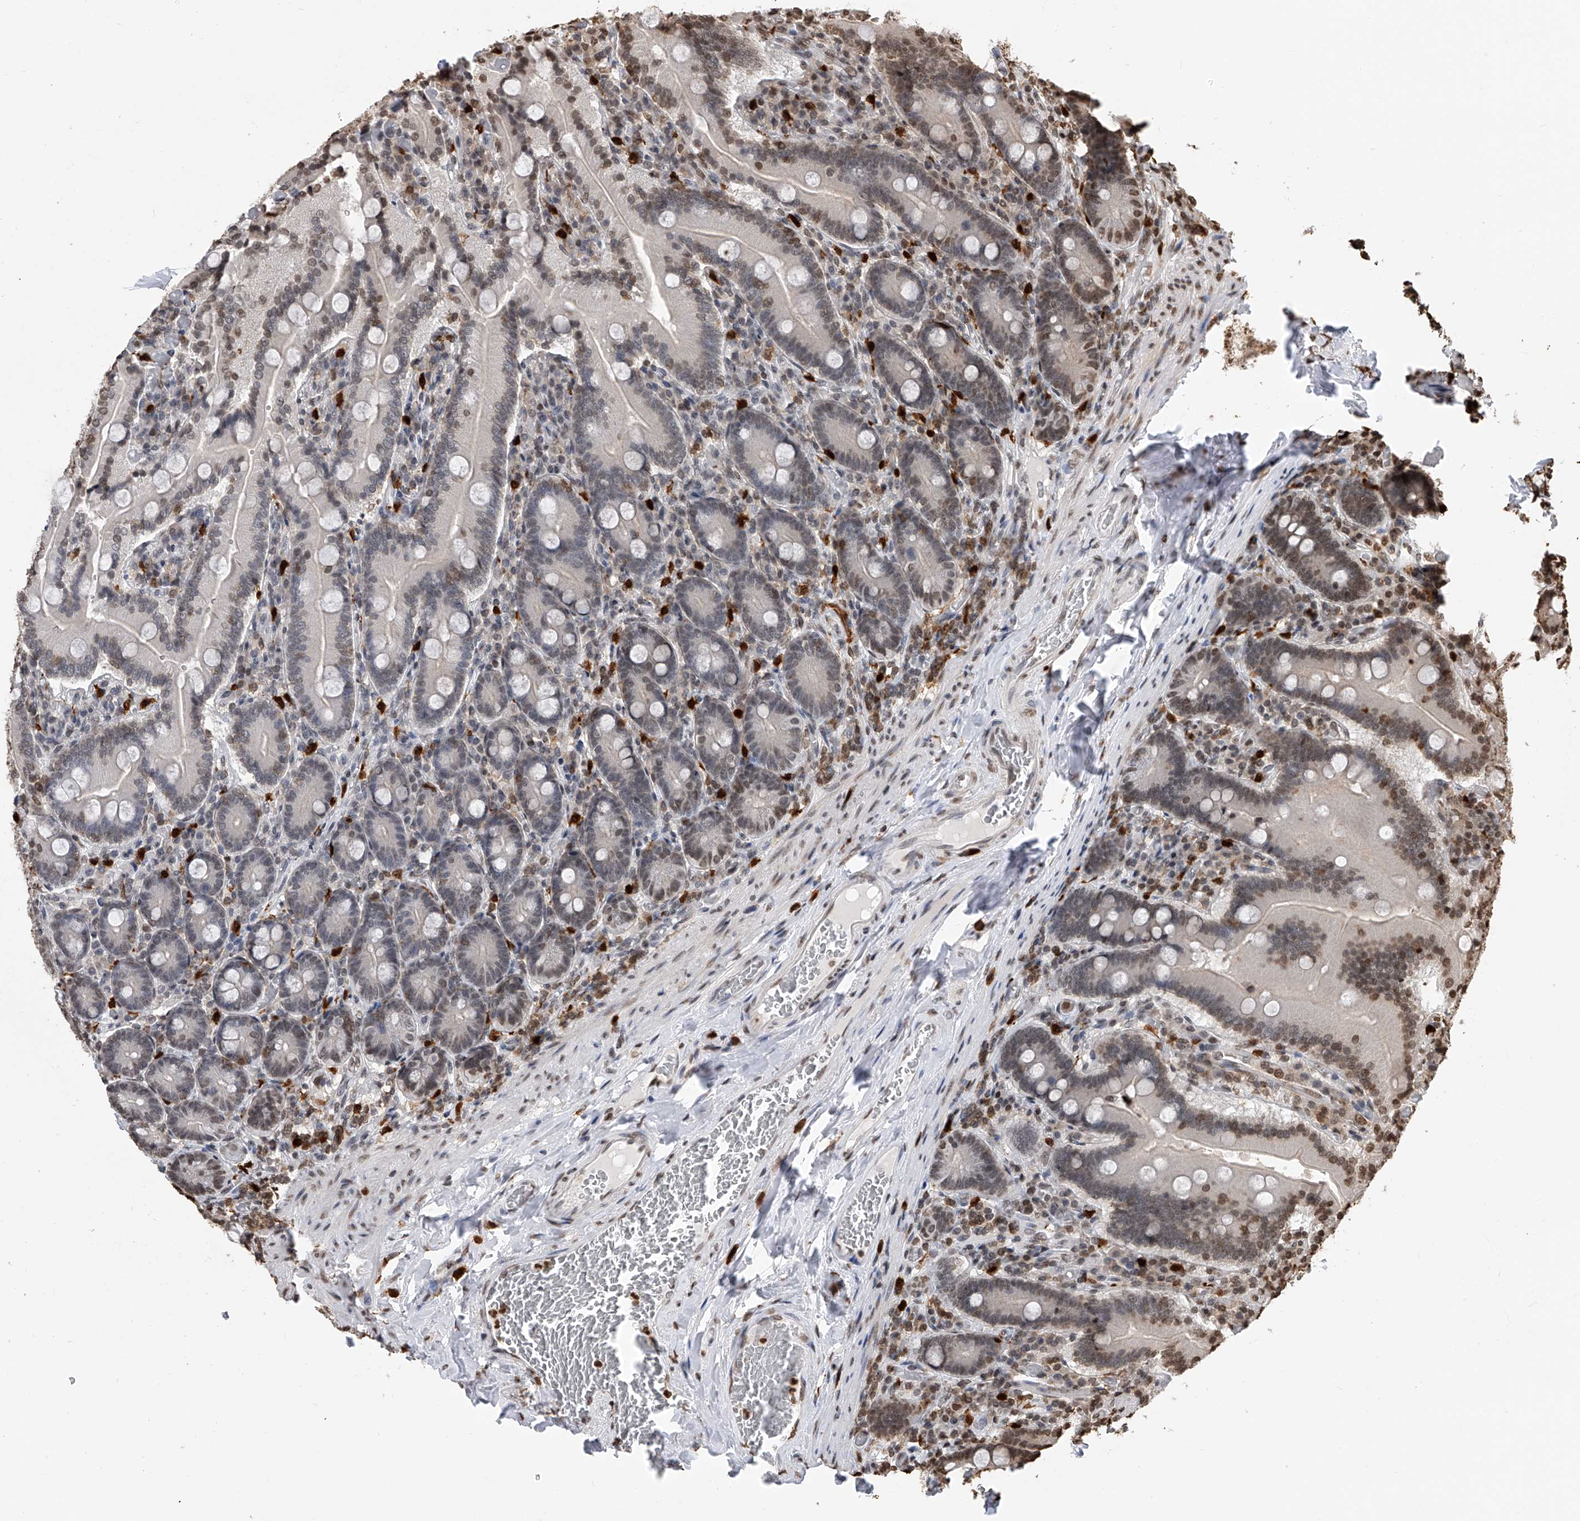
{"staining": {"intensity": "moderate", "quantity": "<25%", "location": "nuclear"}, "tissue": "duodenum", "cell_type": "Glandular cells", "image_type": "normal", "snomed": [{"axis": "morphology", "description": "Normal tissue, NOS"}, {"axis": "topography", "description": "Duodenum"}], "caption": "This is a photomicrograph of immunohistochemistry staining of normal duodenum, which shows moderate expression in the nuclear of glandular cells.", "gene": "CFAP410", "patient": {"sex": "female", "age": 62}}